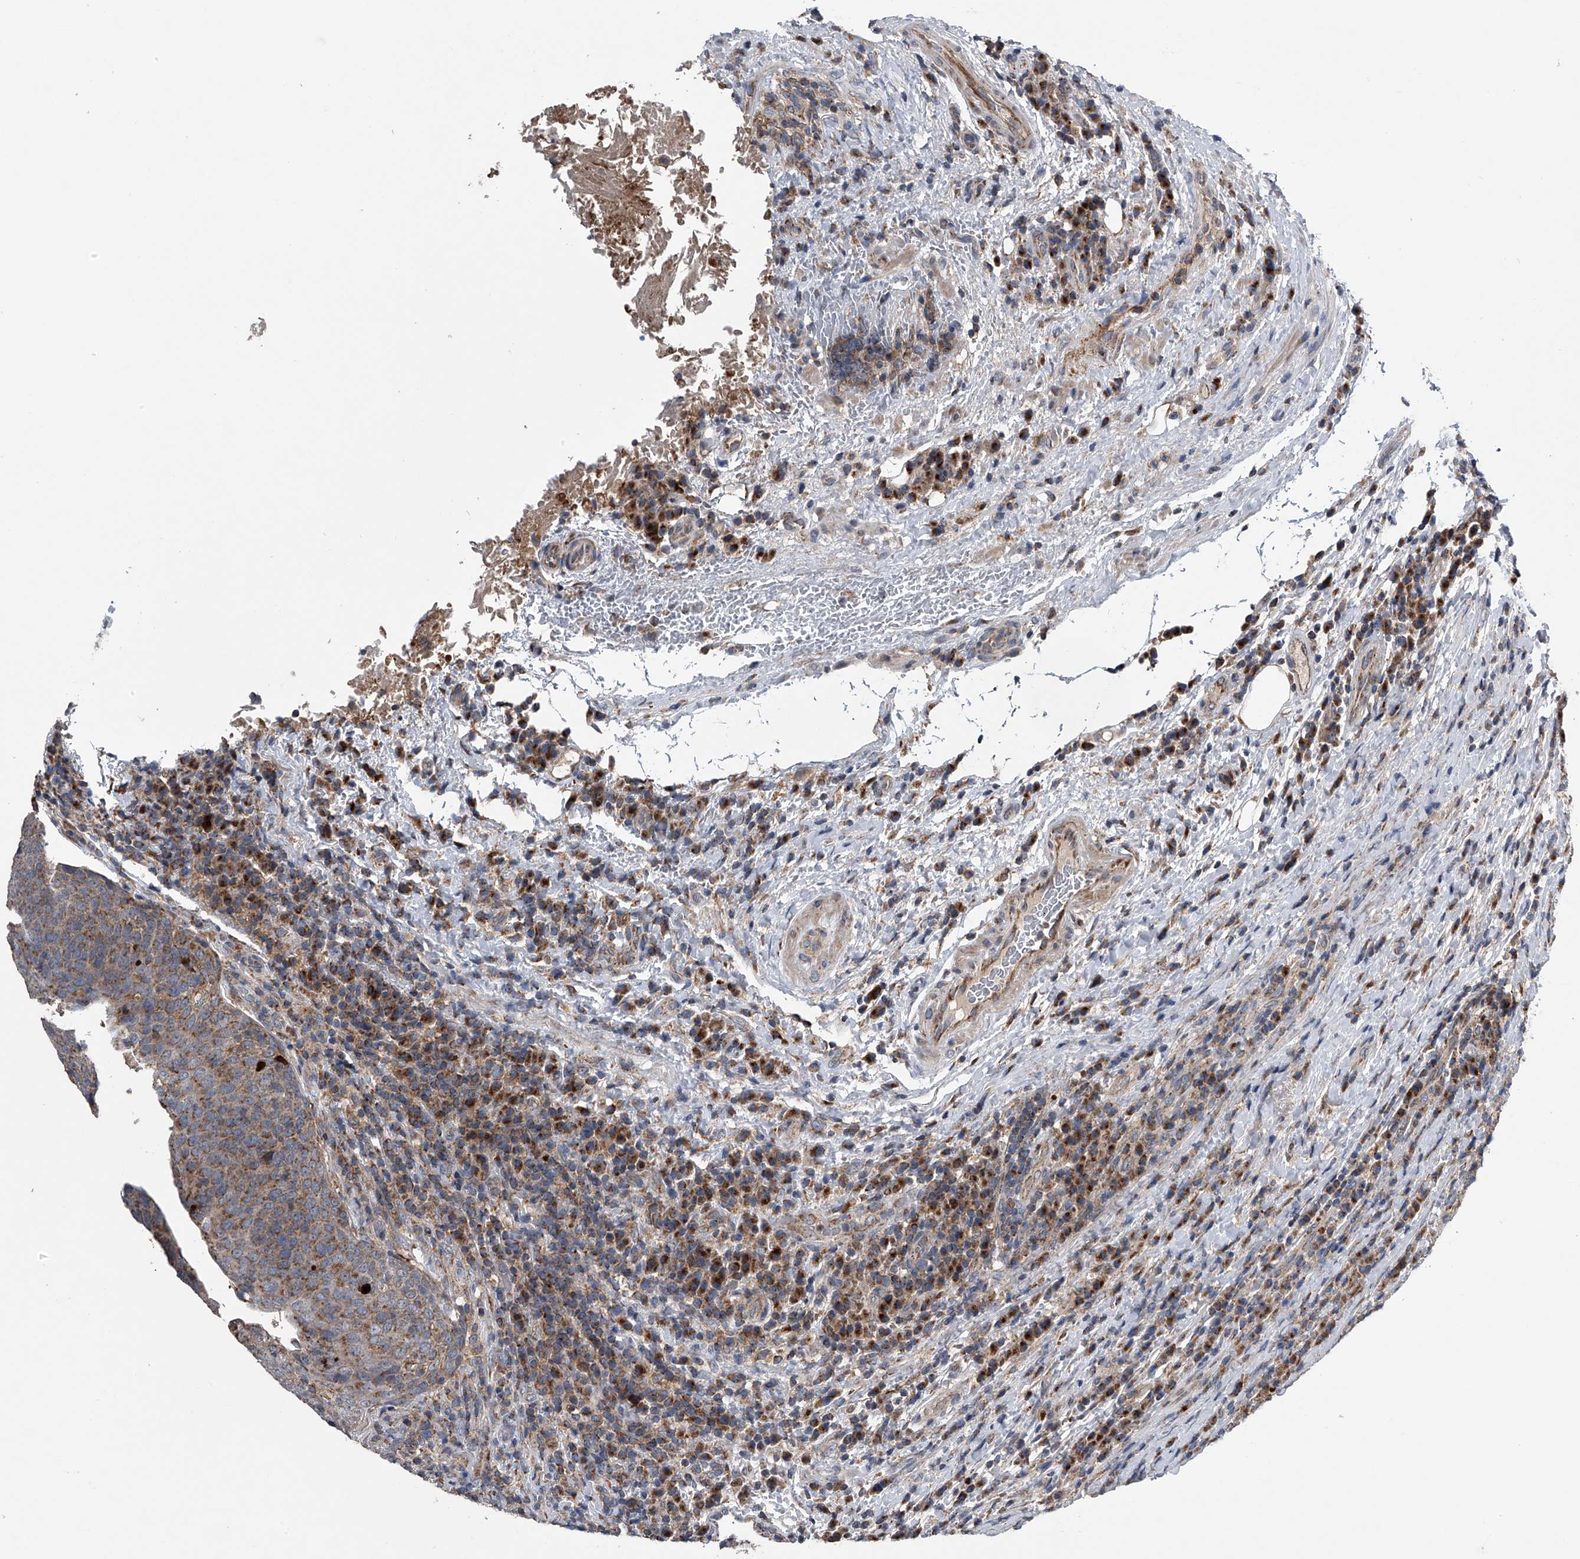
{"staining": {"intensity": "moderate", "quantity": ">75%", "location": "cytoplasmic/membranous"}, "tissue": "head and neck cancer", "cell_type": "Tumor cells", "image_type": "cancer", "snomed": [{"axis": "morphology", "description": "Squamous cell carcinoma, NOS"}, {"axis": "morphology", "description": "Squamous cell carcinoma, metastatic, NOS"}, {"axis": "topography", "description": "Lymph node"}, {"axis": "topography", "description": "Head-Neck"}], "caption": "Protein expression analysis of human head and neck cancer (metastatic squamous cell carcinoma) reveals moderate cytoplasmic/membranous expression in approximately >75% of tumor cells.", "gene": "LYRM4", "patient": {"sex": "male", "age": 62}}